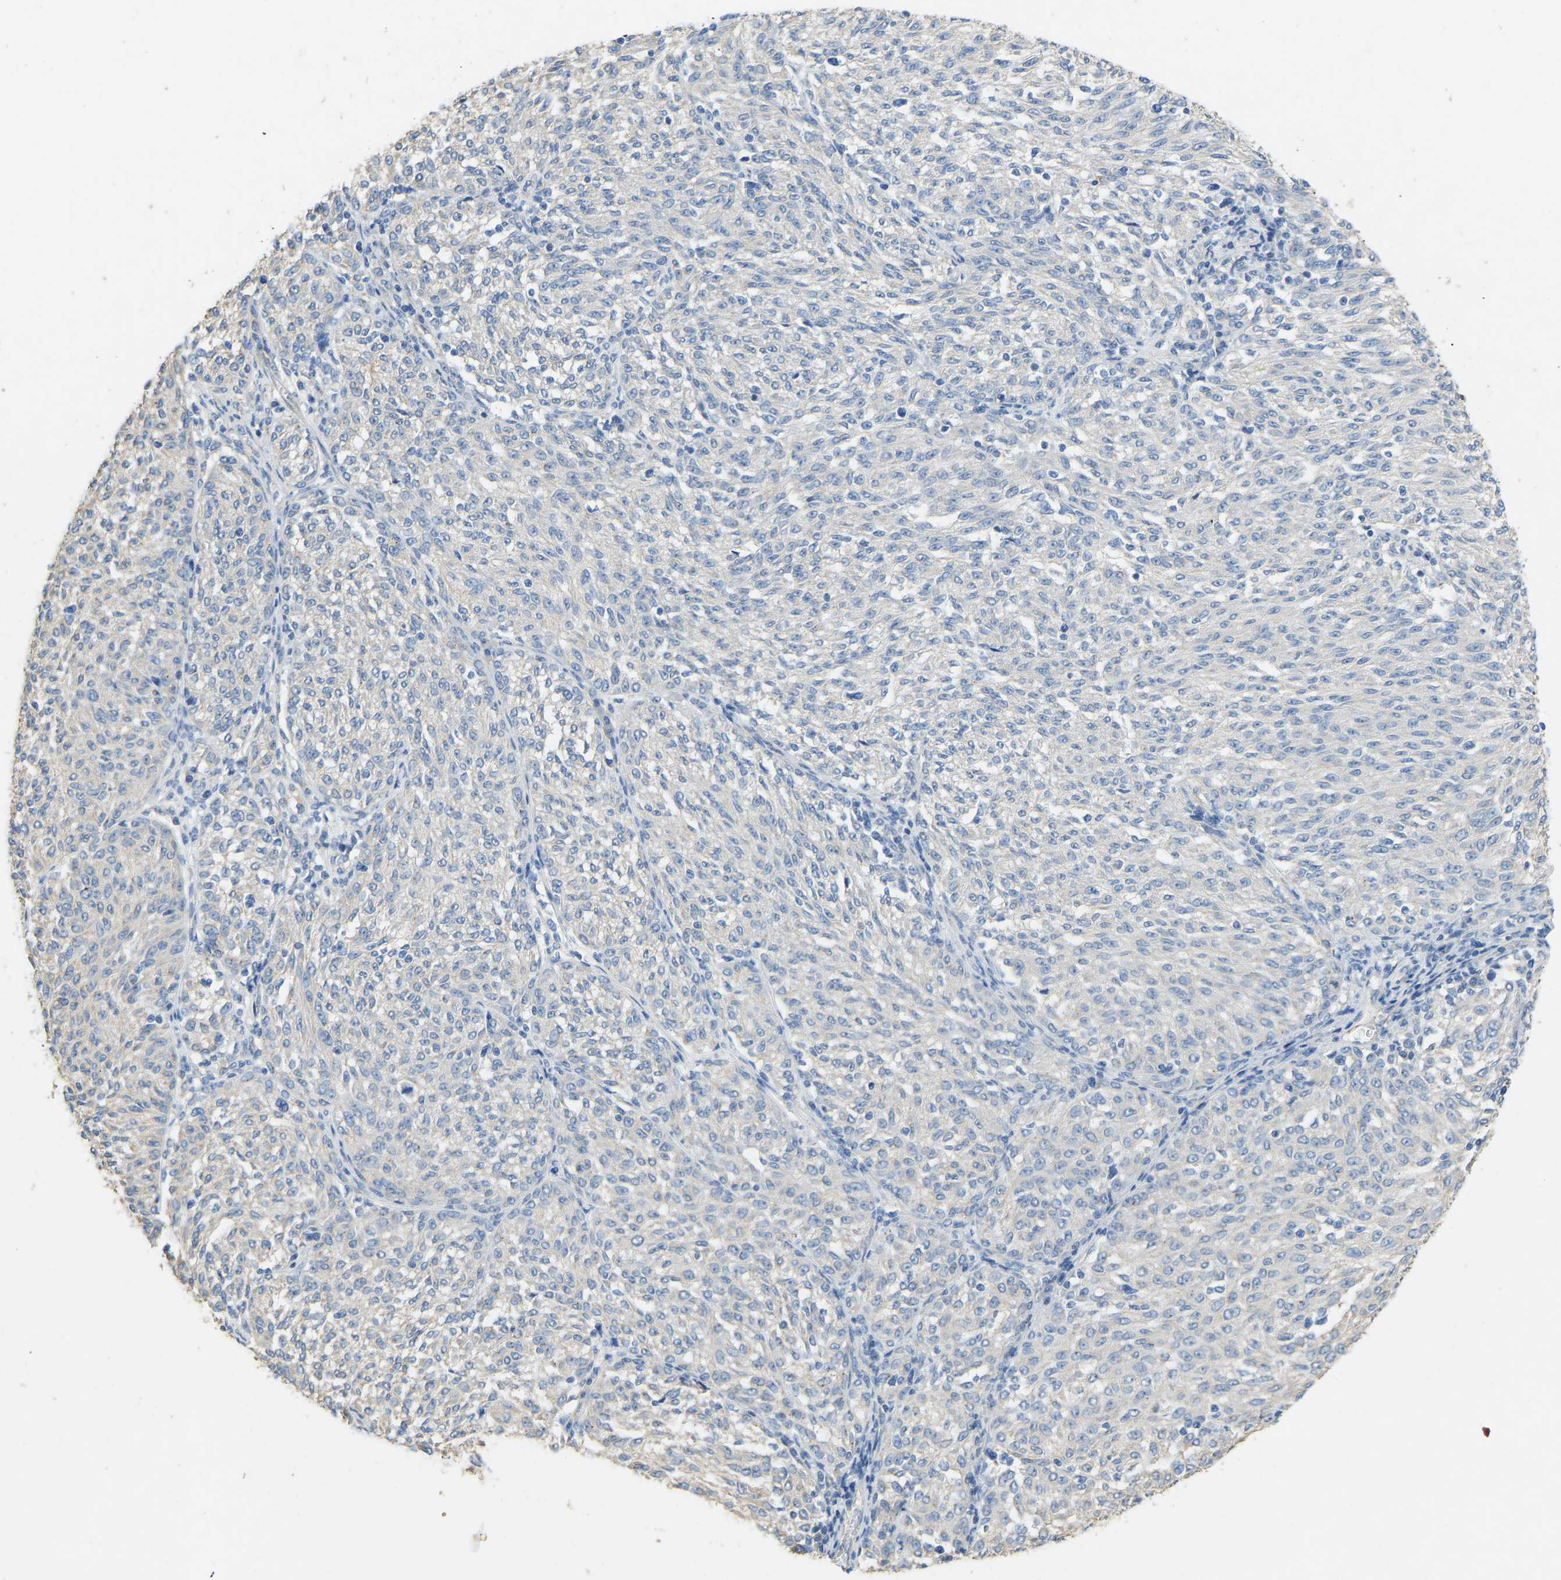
{"staining": {"intensity": "negative", "quantity": "none", "location": "none"}, "tissue": "melanoma", "cell_type": "Tumor cells", "image_type": "cancer", "snomed": [{"axis": "morphology", "description": "Malignant melanoma, NOS"}, {"axis": "topography", "description": "Skin"}], "caption": "A photomicrograph of melanoma stained for a protein displays no brown staining in tumor cells.", "gene": "TECTA", "patient": {"sex": "female", "age": 72}}